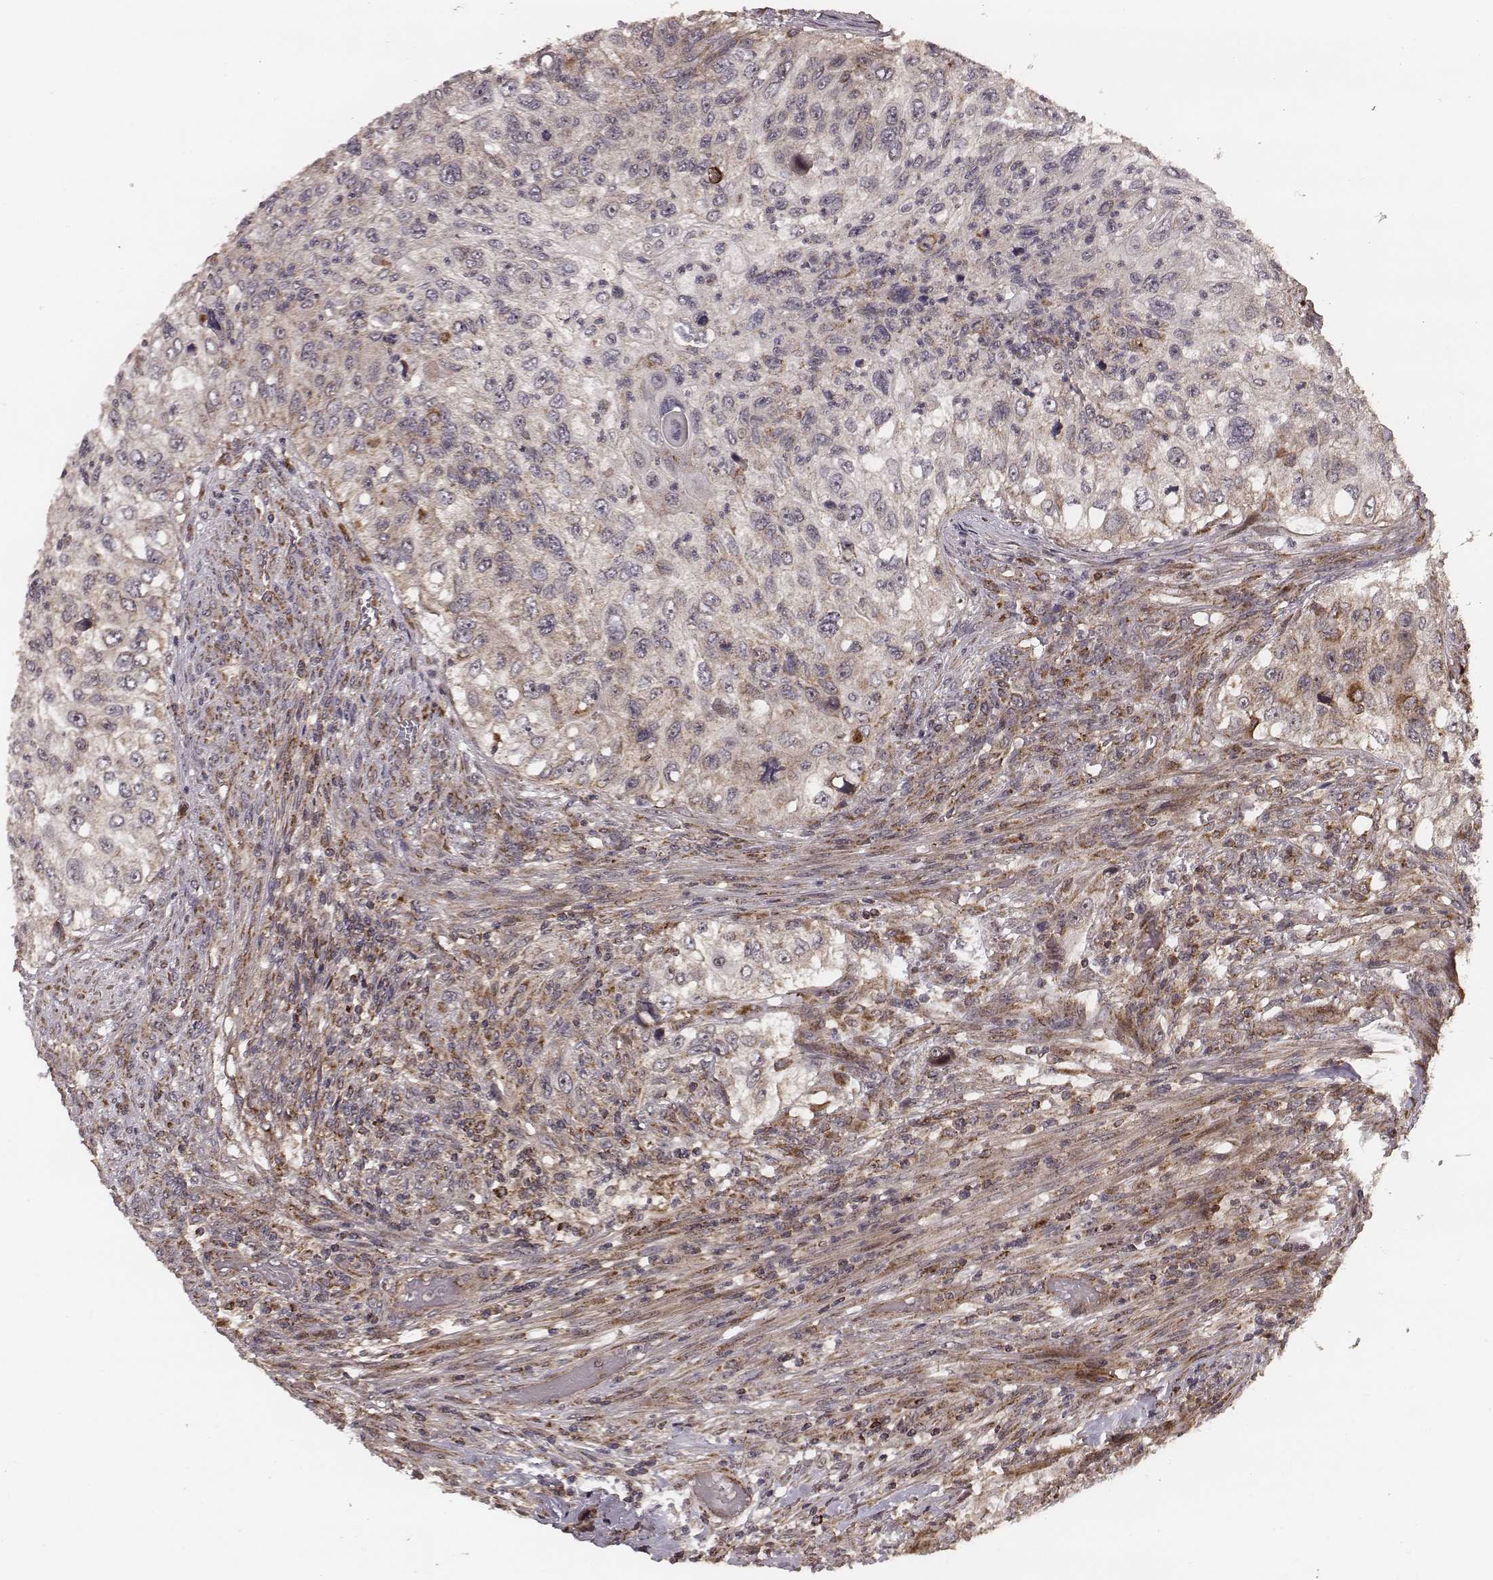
{"staining": {"intensity": "weak", "quantity": "25%-75%", "location": "cytoplasmic/membranous"}, "tissue": "urothelial cancer", "cell_type": "Tumor cells", "image_type": "cancer", "snomed": [{"axis": "morphology", "description": "Urothelial carcinoma, High grade"}, {"axis": "topography", "description": "Urinary bladder"}], "caption": "Tumor cells show low levels of weak cytoplasmic/membranous positivity in about 25%-75% of cells in human urothelial cancer.", "gene": "ZDHHC21", "patient": {"sex": "female", "age": 60}}